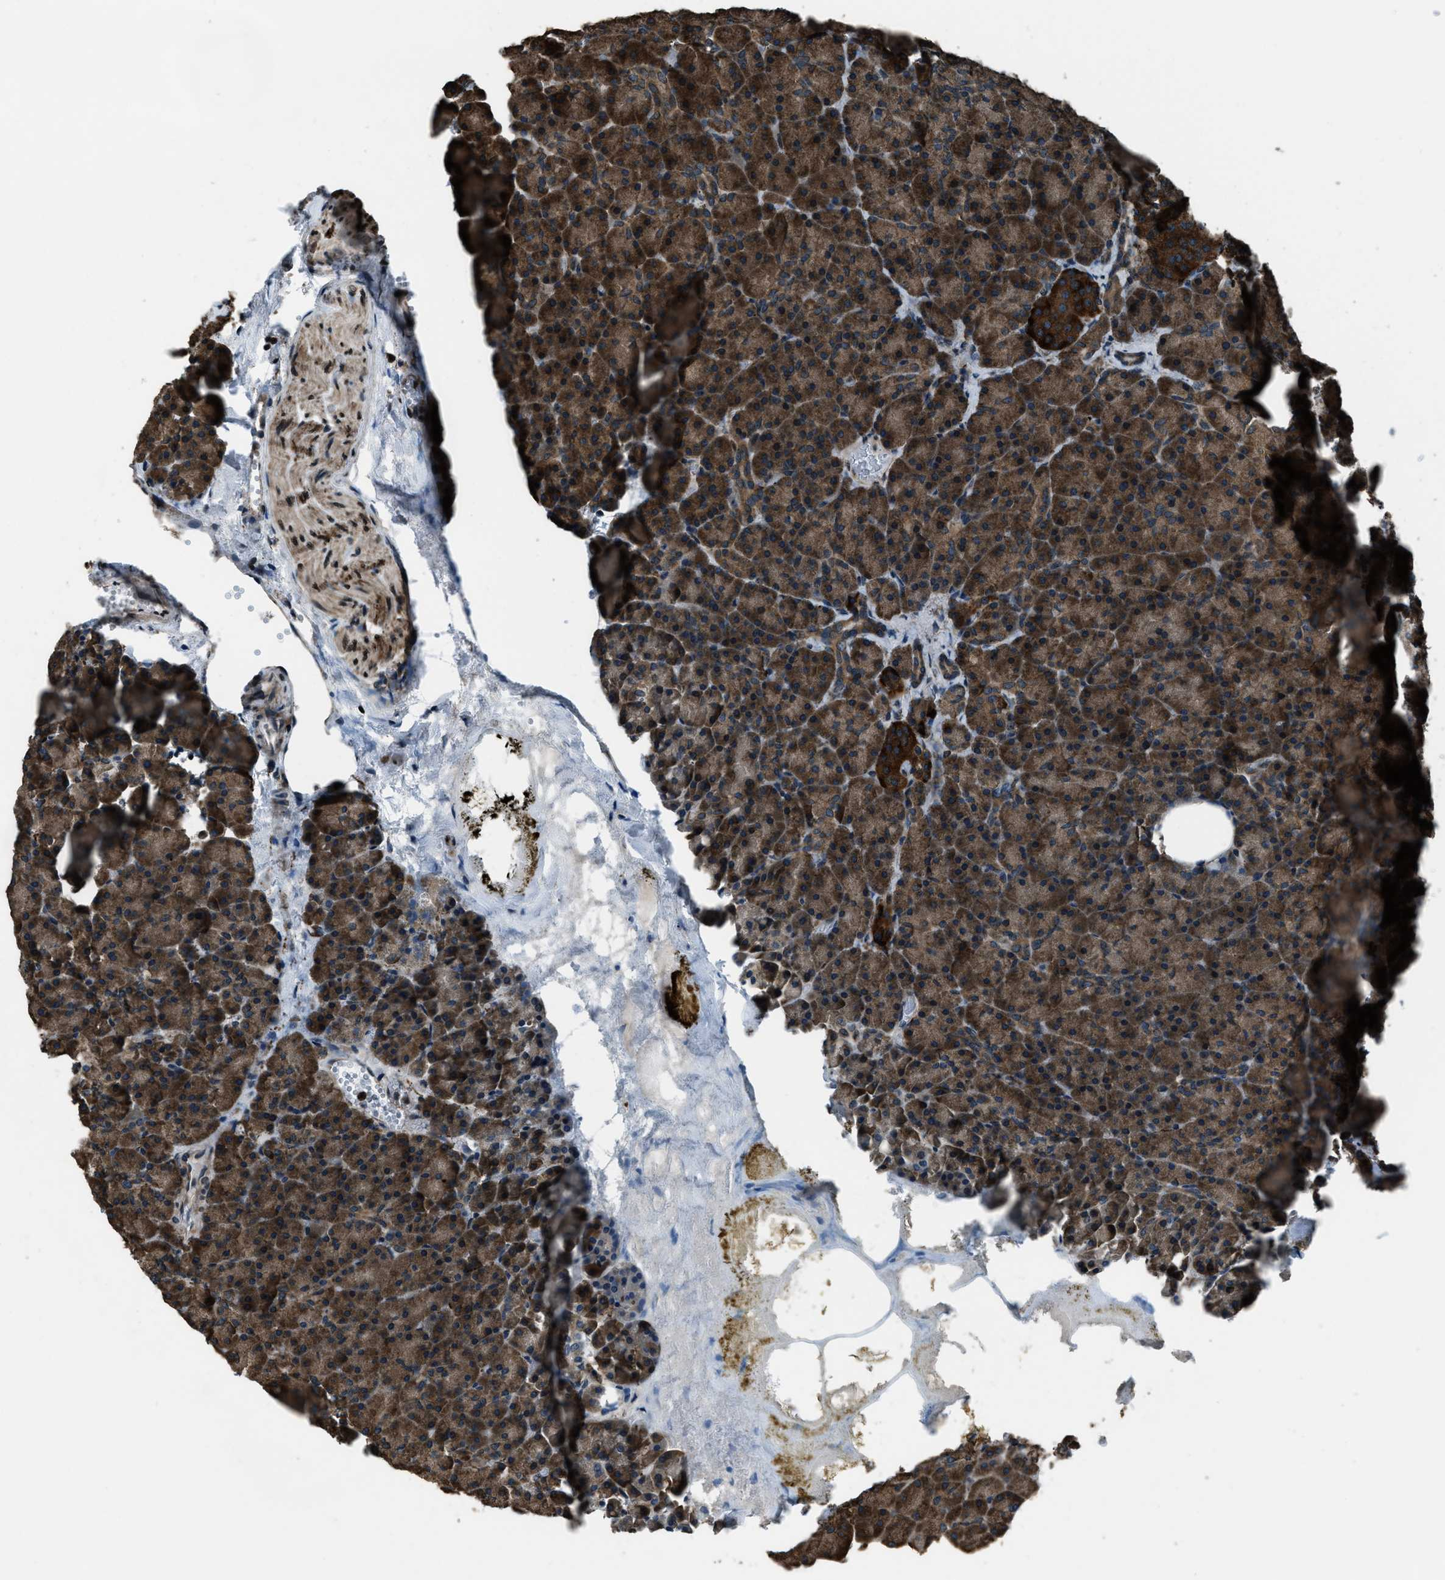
{"staining": {"intensity": "strong", "quantity": ">75%", "location": "cytoplasmic/membranous"}, "tissue": "pancreas", "cell_type": "Exocrine glandular cells", "image_type": "normal", "snomed": [{"axis": "morphology", "description": "Normal tissue, NOS"}, {"axis": "morphology", "description": "Carcinoid, malignant, NOS"}, {"axis": "topography", "description": "Pancreas"}], "caption": "Protein staining of normal pancreas exhibits strong cytoplasmic/membranous positivity in approximately >75% of exocrine glandular cells. Nuclei are stained in blue.", "gene": "TRIM4", "patient": {"sex": "female", "age": 35}}